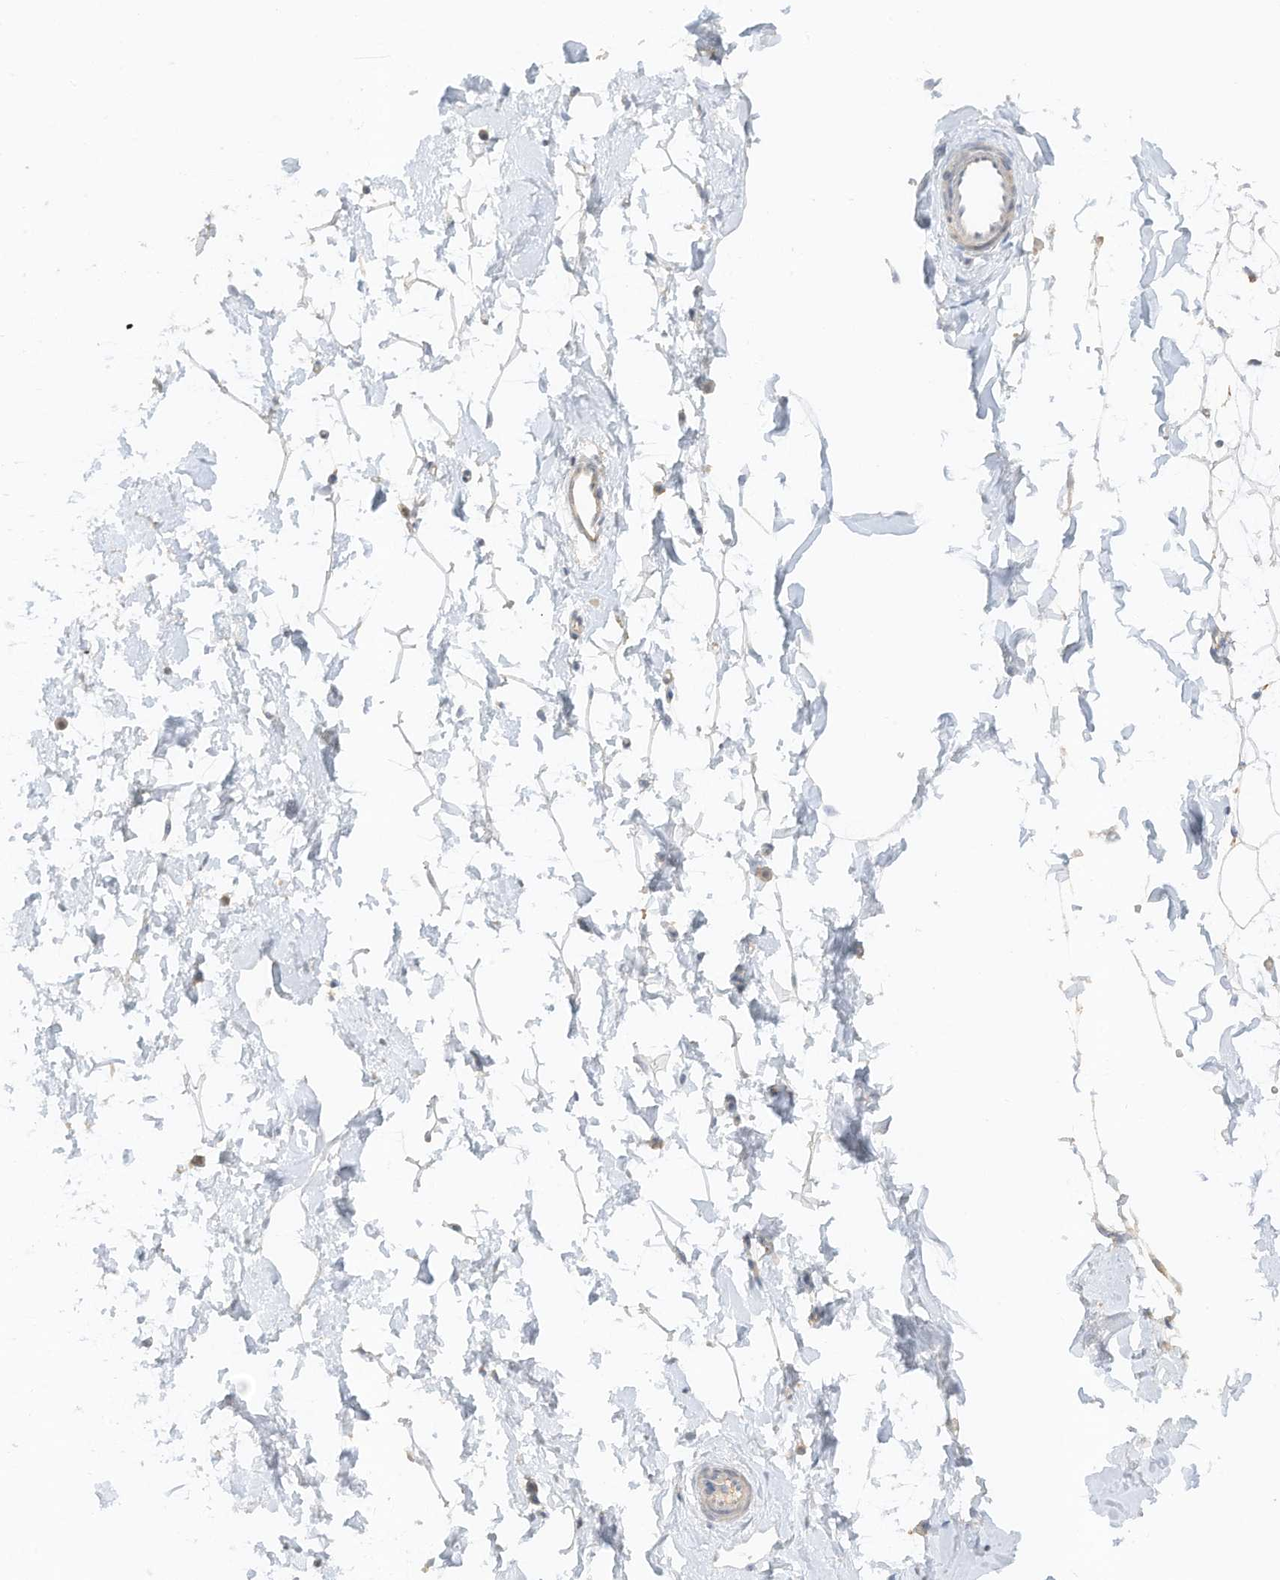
{"staining": {"intensity": "negative", "quantity": "none", "location": "none"}, "tissue": "adipose tissue", "cell_type": "Adipocytes", "image_type": "normal", "snomed": [{"axis": "morphology", "description": "Normal tissue, NOS"}, {"axis": "topography", "description": "Breast"}], "caption": "Immunohistochemical staining of normal adipose tissue demonstrates no significant expression in adipocytes. Nuclei are stained in blue.", "gene": "ZBTB41", "patient": {"sex": "female", "age": 23}}